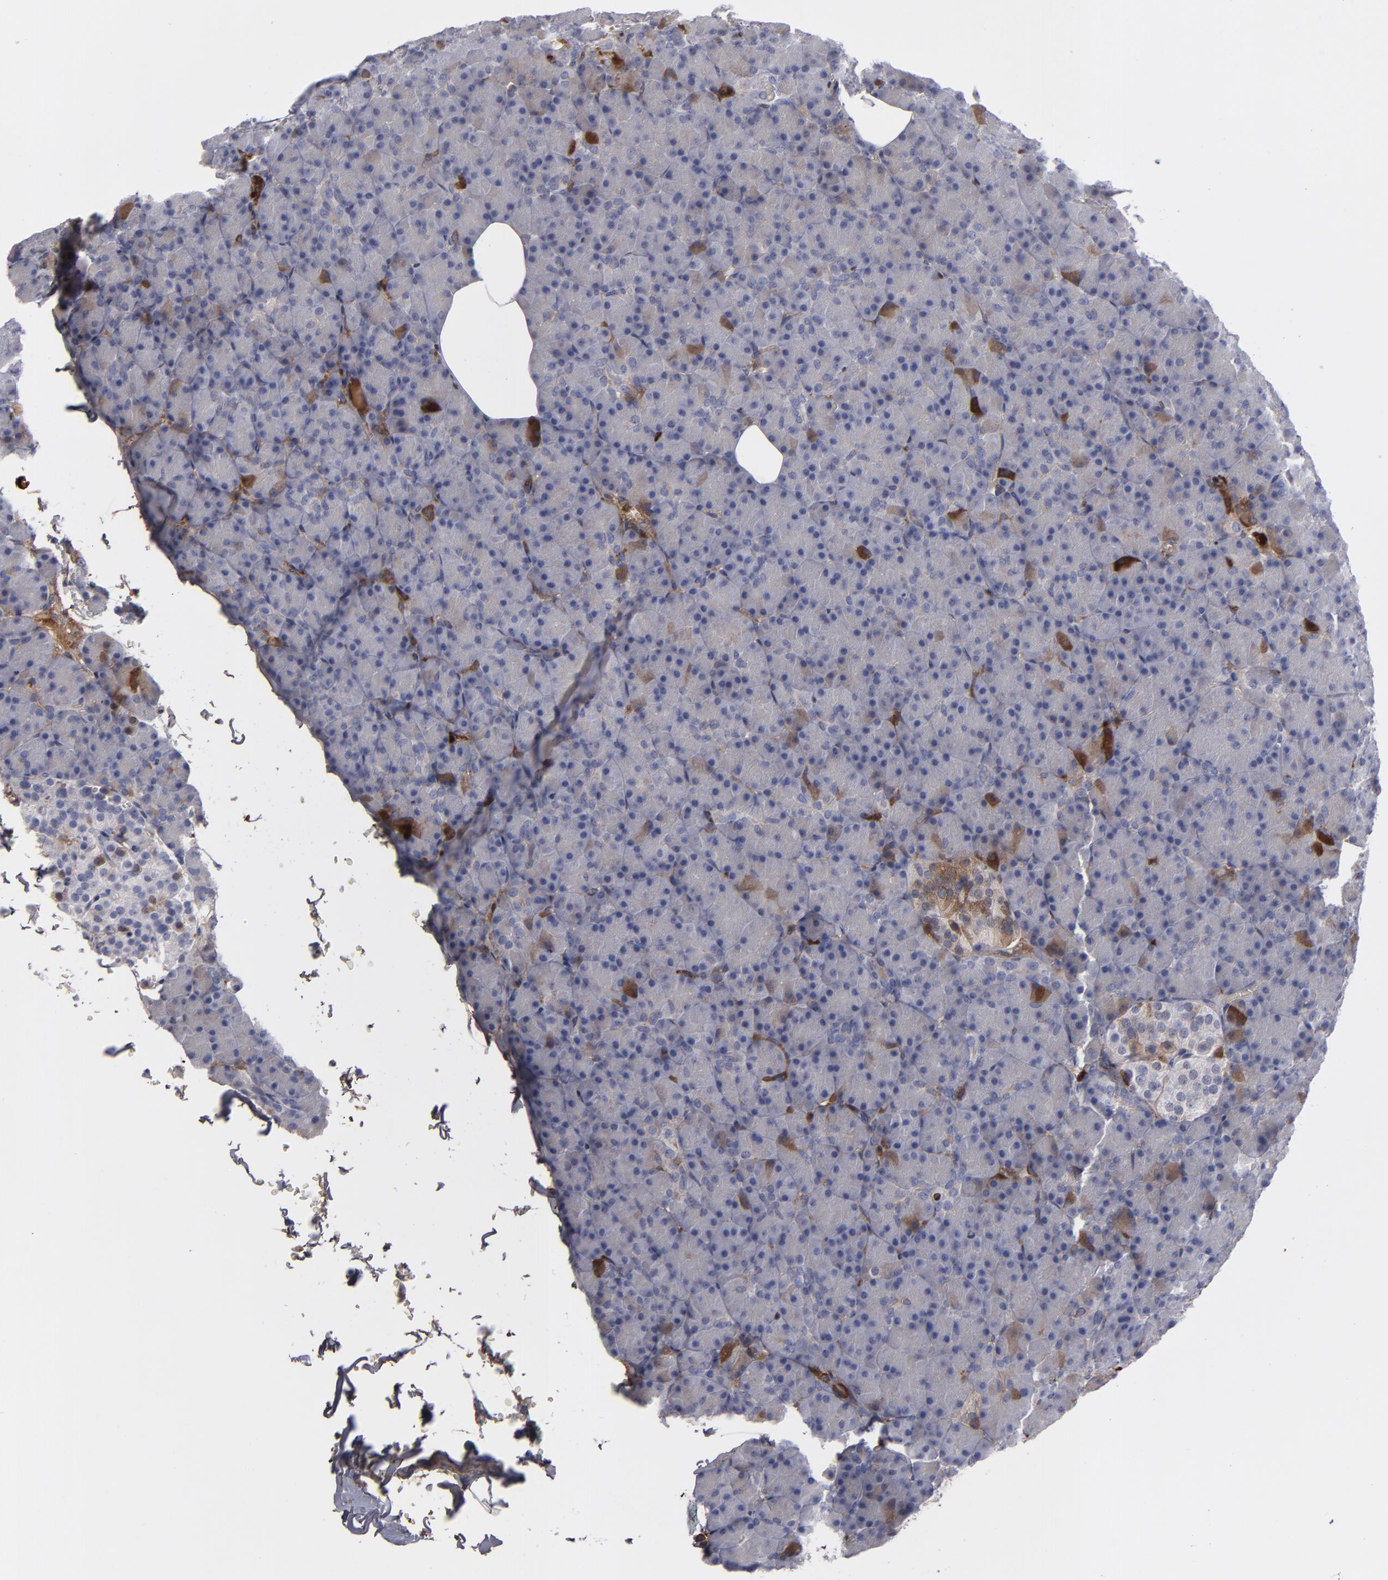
{"staining": {"intensity": "moderate", "quantity": "<25%", "location": "cytoplasmic/membranous"}, "tissue": "pancreas", "cell_type": "Exocrine glandular cells", "image_type": "normal", "snomed": [{"axis": "morphology", "description": "Normal tissue, NOS"}, {"axis": "topography", "description": "Pancreas"}], "caption": "Immunohistochemical staining of benign pancreas displays <25% levels of moderate cytoplasmic/membranous protein expression in about <25% of exocrine glandular cells. The protein of interest is stained brown, and the nuclei are stained in blue (DAB IHC with brightfield microscopy, high magnification).", "gene": "LRG1", "patient": {"sex": "female", "age": 43}}